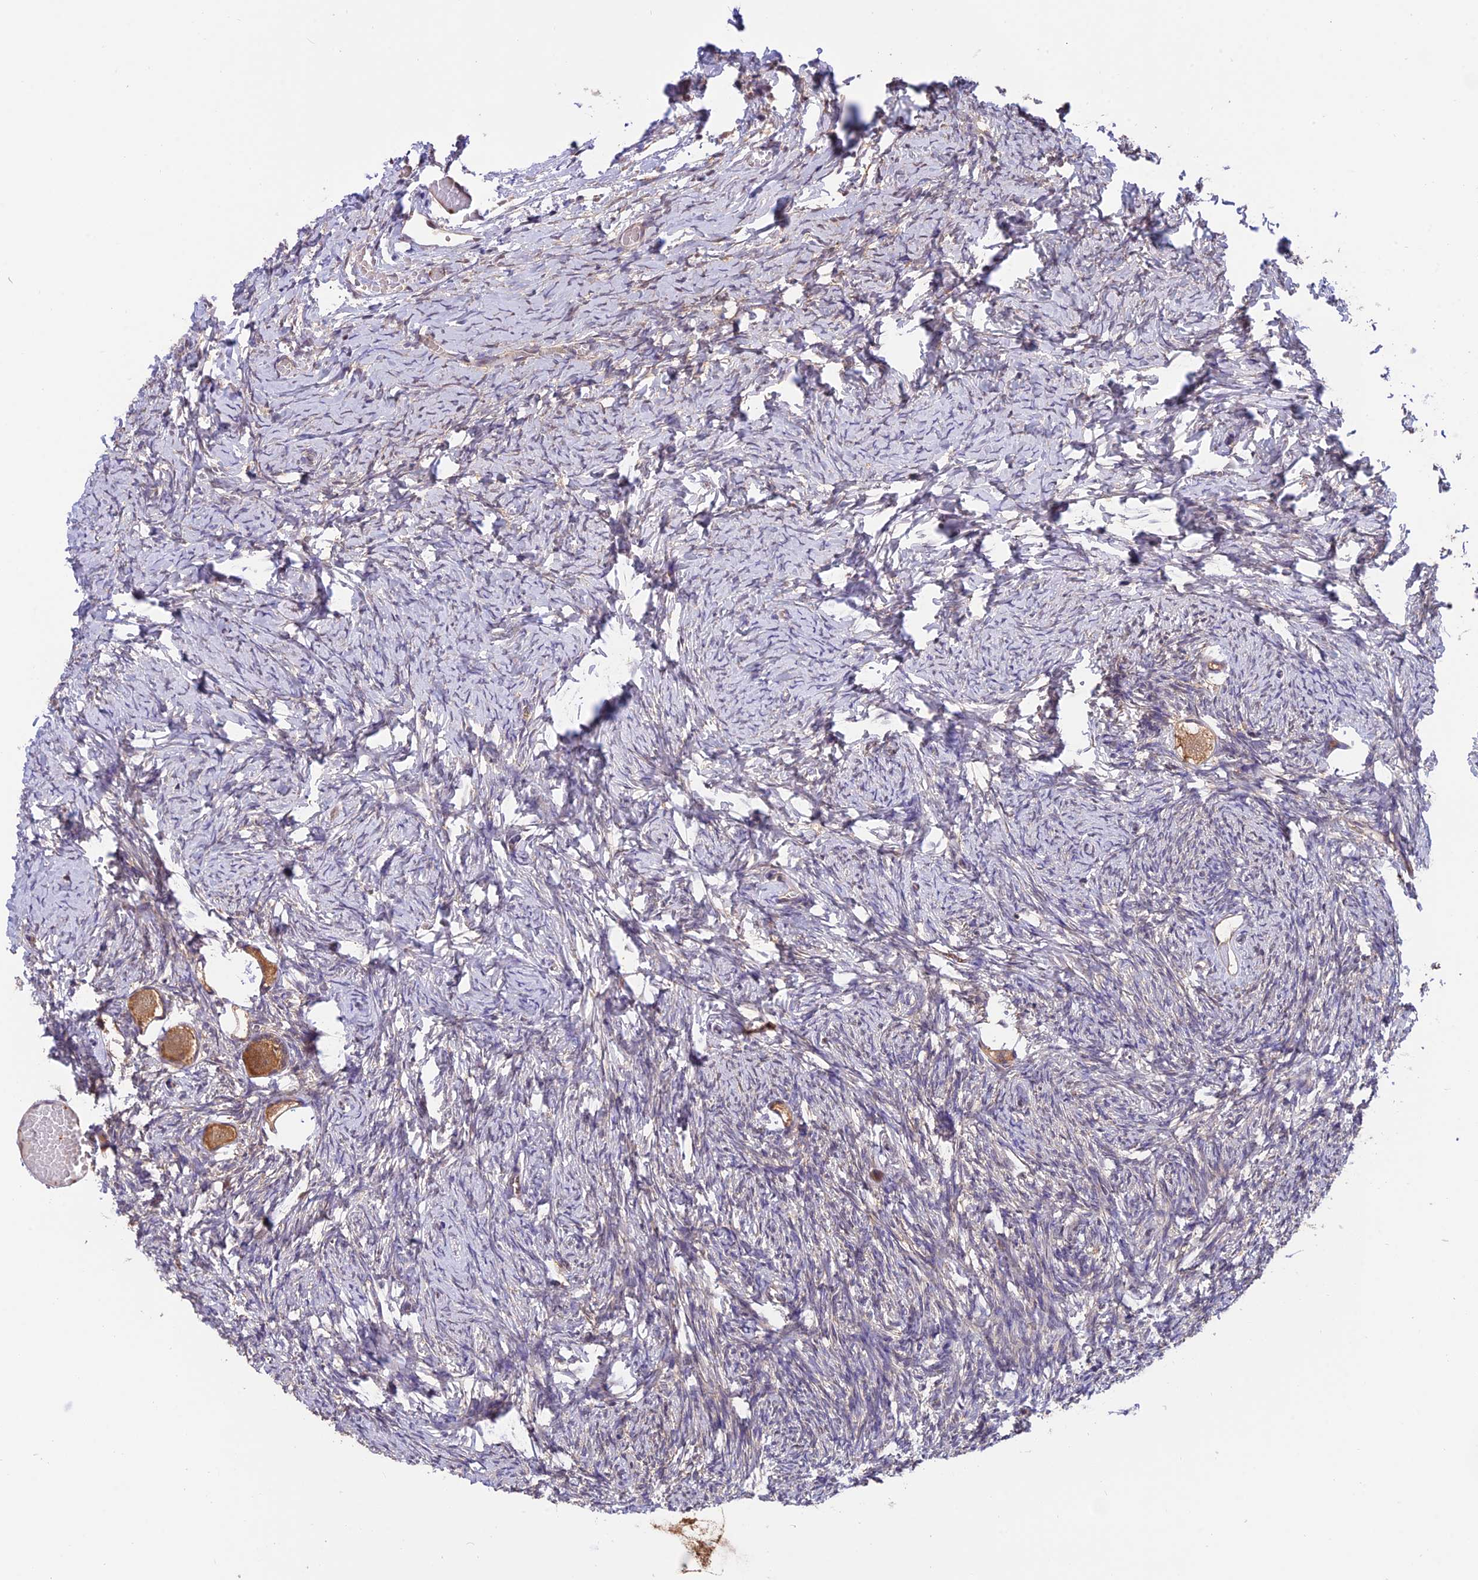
{"staining": {"intensity": "moderate", "quantity": ">75%", "location": "cytoplasmic/membranous"}, "tissue": "ovary", "cell_type": "Follicle cells", "image_type": "normal", "snomed": [{"axis": "morphology", "description": "Normal tissue, NOS"}, {"axis": "topography", "description": "Ovary"}], "caption": "Approximately >75% of follicle cells in unremarkable ovary exhibit moderate cytoplasmic/membranous protein expression as visualized by brown immunohistochemical staining.", "gene": "PSMB3", "patient": {"sex": "female", "age": 27}}